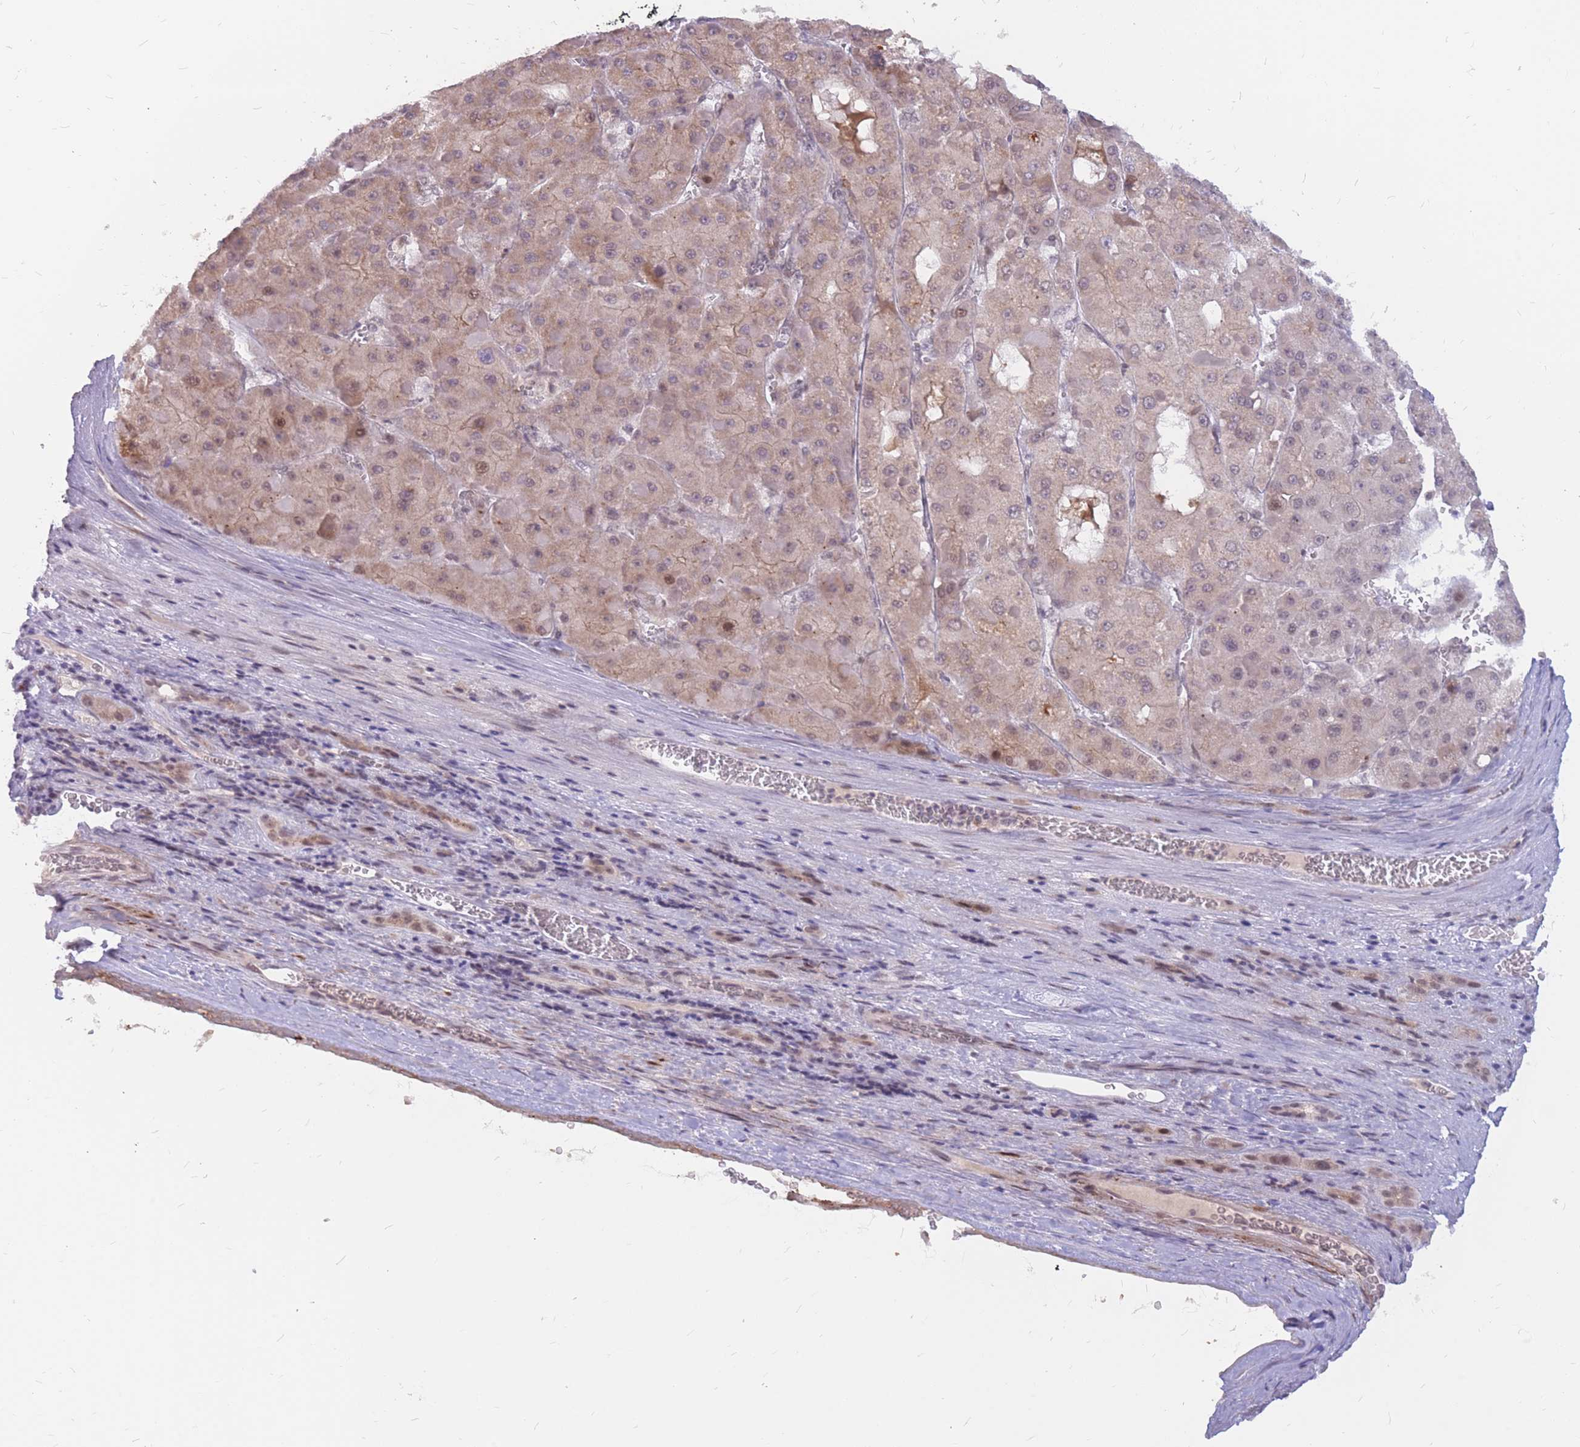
{"staining": {"intensity": "weak", "quantity": ">75%", "location": "cytoplasmic/membranous,nuclear"}, "tissue": "liver cancer", "cell_type": "Tumor cells", "image_type": "cancer", "snomed": [{"axis": "morphology", "description": "Carcinoma, Hepatocellular, NOS"}, {"axis": "topography", "description": "Liver"}], "caption": "Brown immunohistochemical staining in liver cancer exhibits weak cytoplasmic/membranous and nuclear staining in approximately >75% of tumor cells.", "gene": "ADD2", "patient": {"sex": "female", "age": 73}}